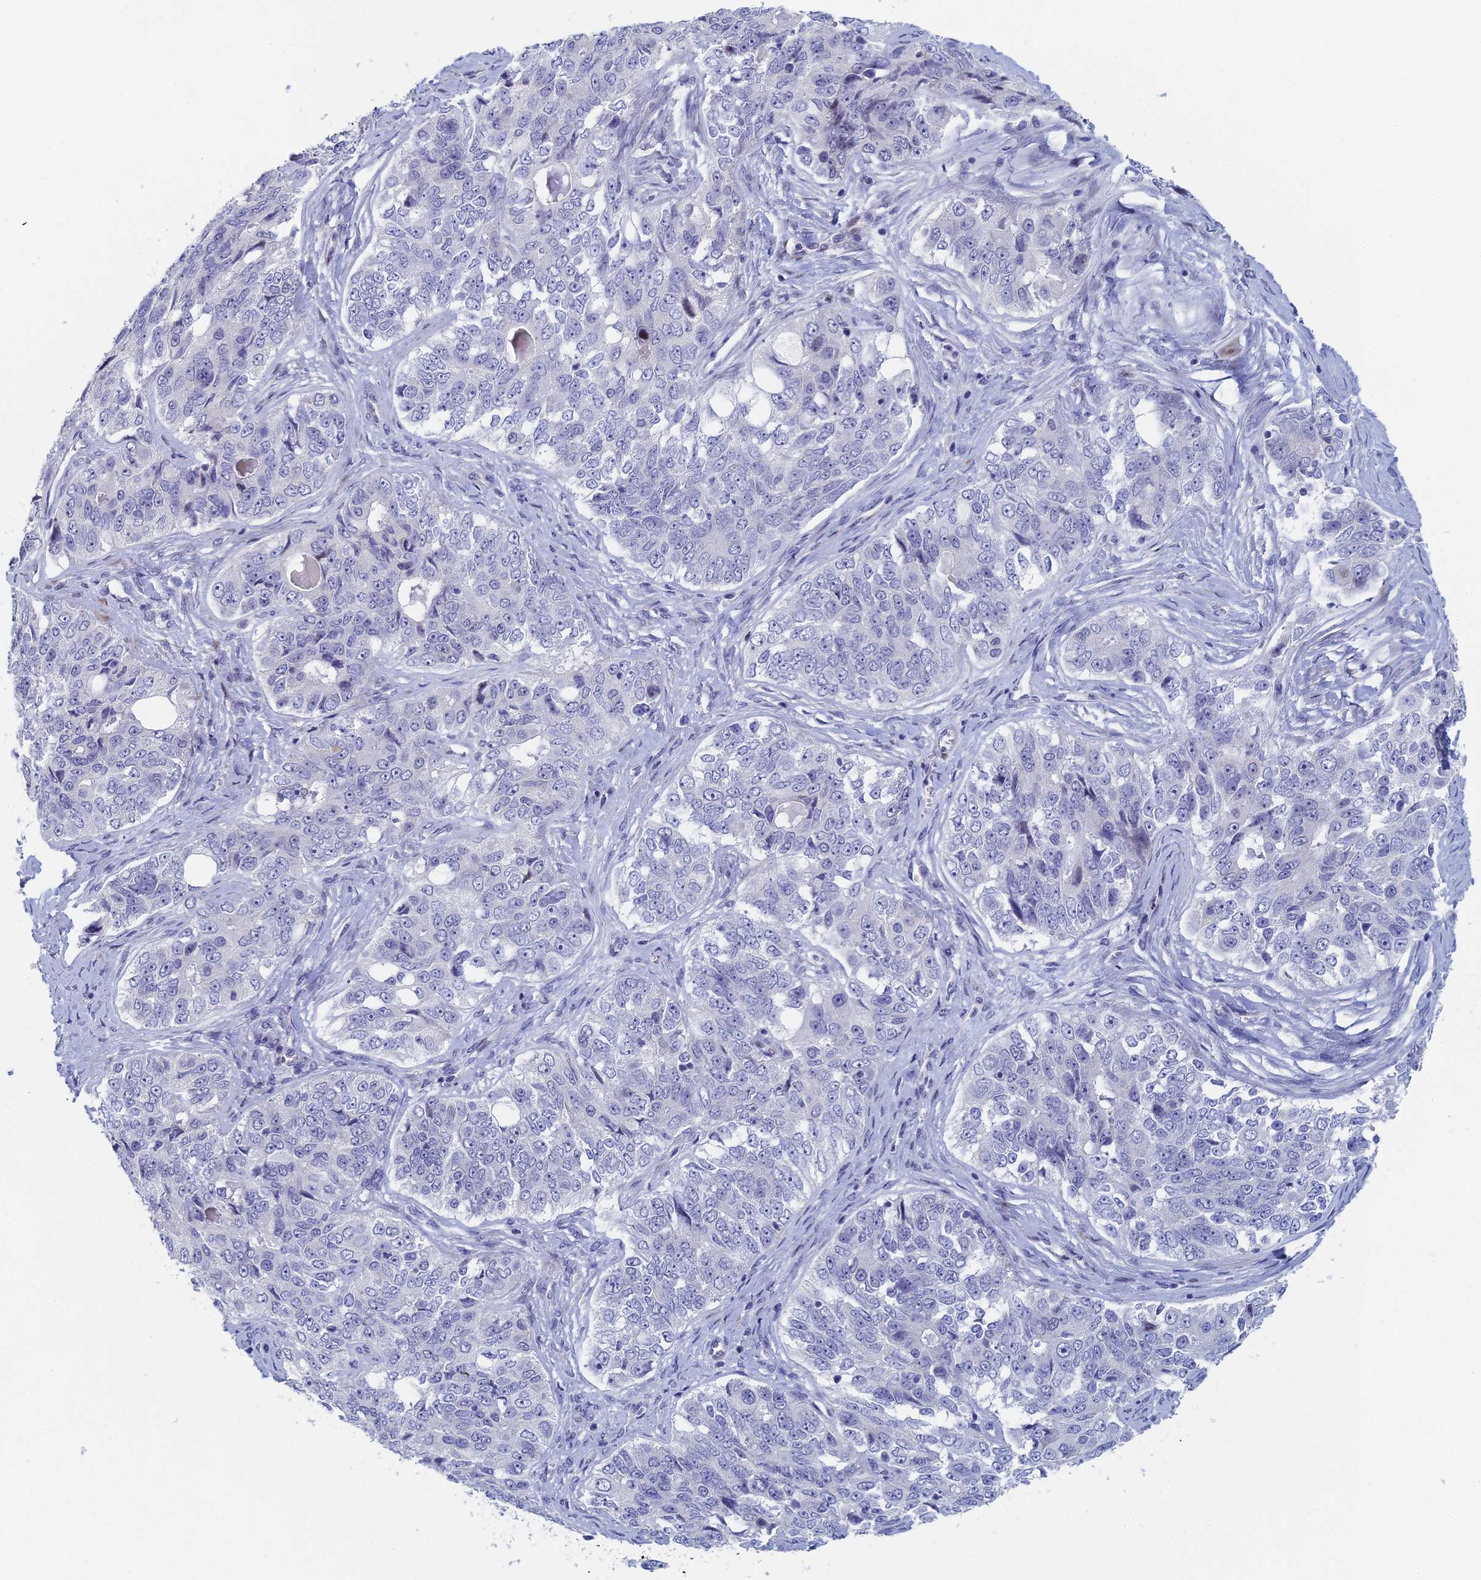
{"staining": {"intensity": "negative", "quantity": "none", "location": "none"}, "tissue": "ovarian cancer", "cell_type": "Tumor cells", "image_type": "cancer", "snomed": [{"axis": "morphology", "description": "Carcinoma, endometroid"}, {"axis": "topography", "description": "Ovary"}], "caption": "Protein analysis of endometroid carcinoma (ovarian) reveals no significant expression in tumor cells.", "gene": "DRGX", "patient": {"sex": "female", "age": 51}}